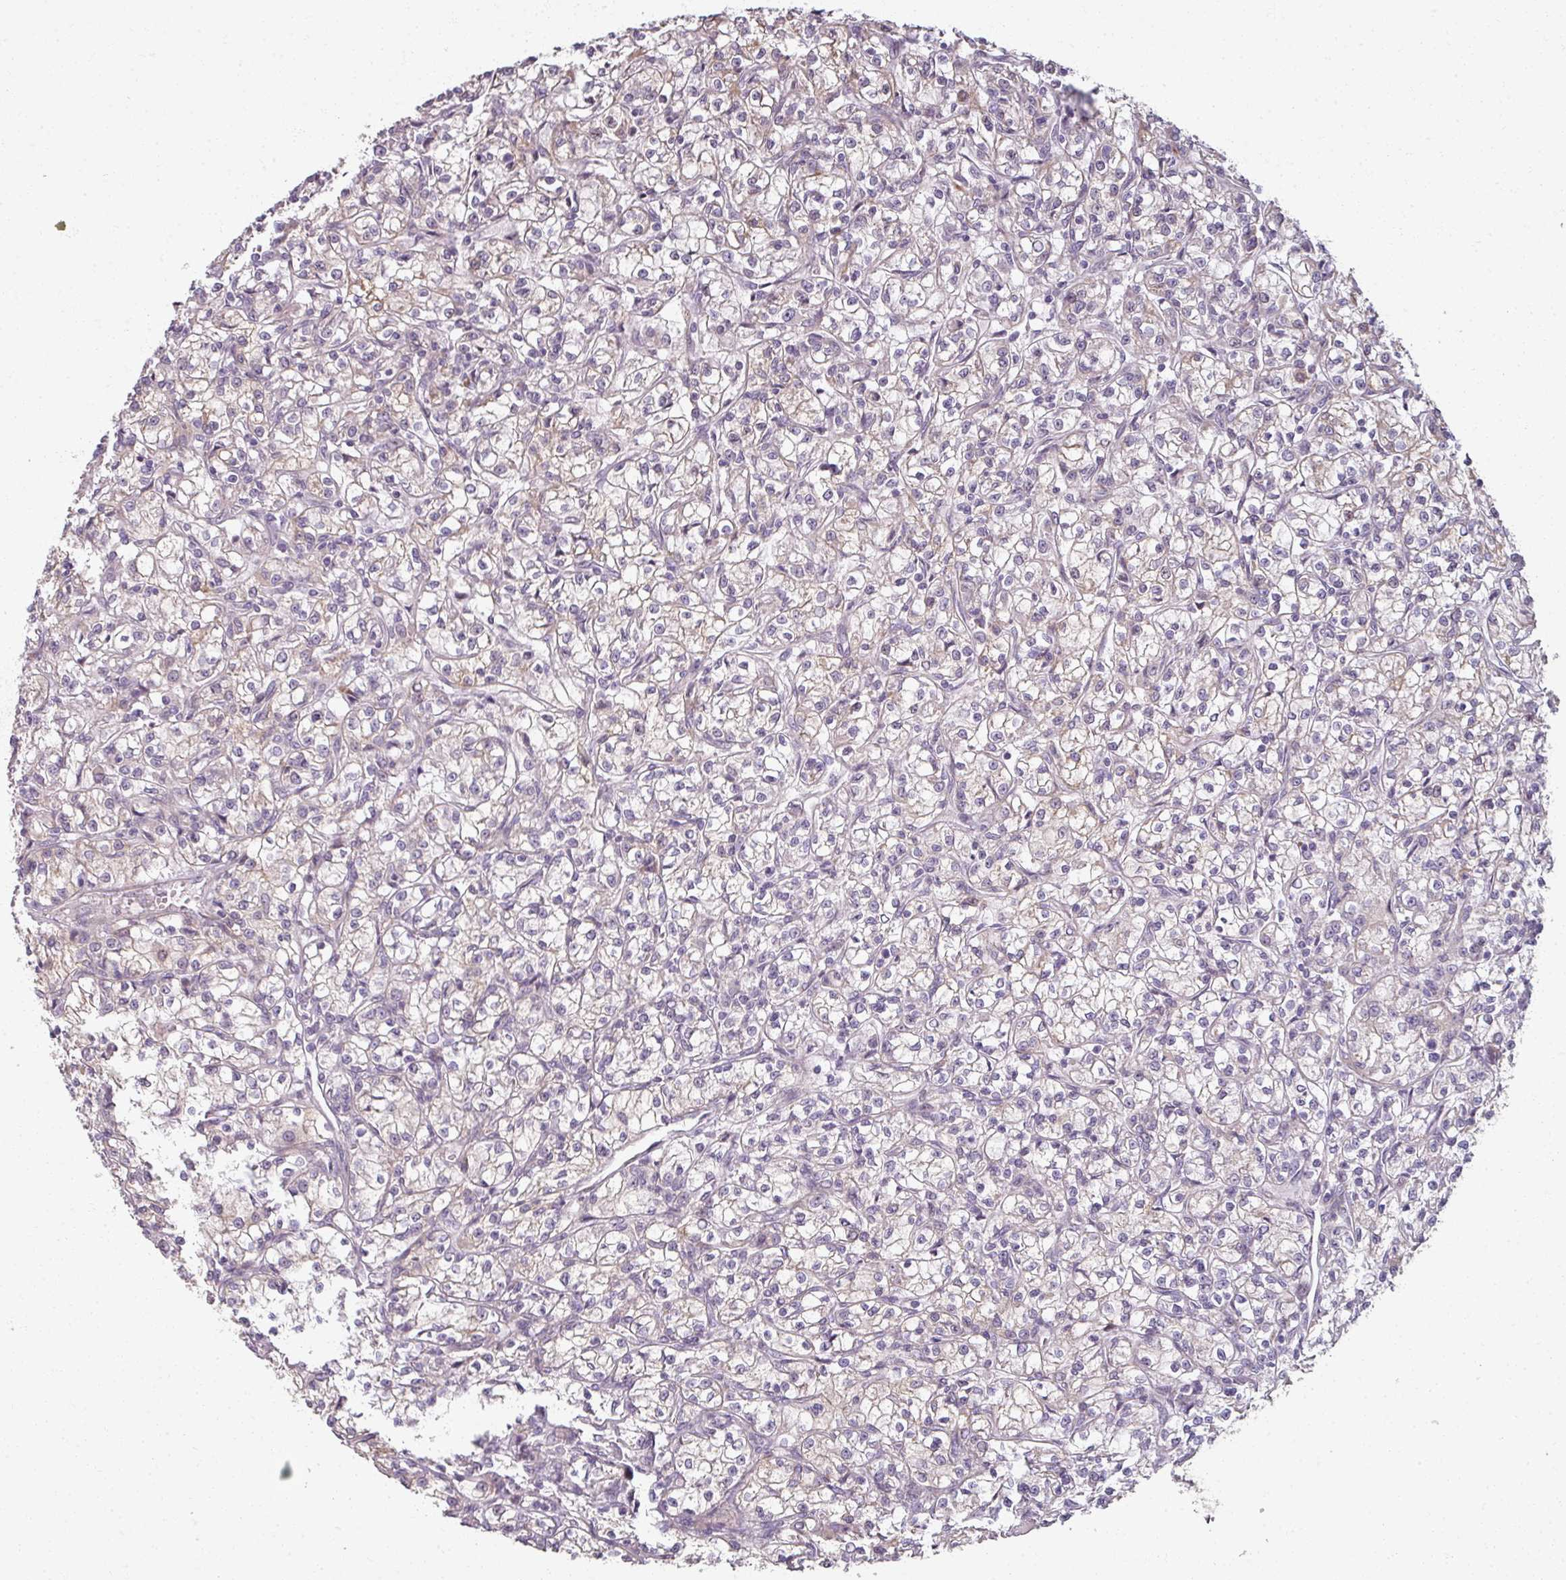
{"staining": {"intensity": "weak", "quantity": "25%-75%", "location": "cytoplasmic/membranous"}, "tissue": "renal cancer", "cell_type": "Tumor cells", "image_type": "cancer", "snomed": [{"axis": "morphology", "description": "Adenocarcinoma, NOS"}, {"axis": "topography", "description": "Kidney"}], "caption": "This histopathology image shows immunohistochemistry staining of human renal adenocarcinoma, with low weak cytoplasmic/membranous expression in about 25%-75% of tumor cells.", "gene": "MYMK", "patient": {"sex": "female", "age": 59}}